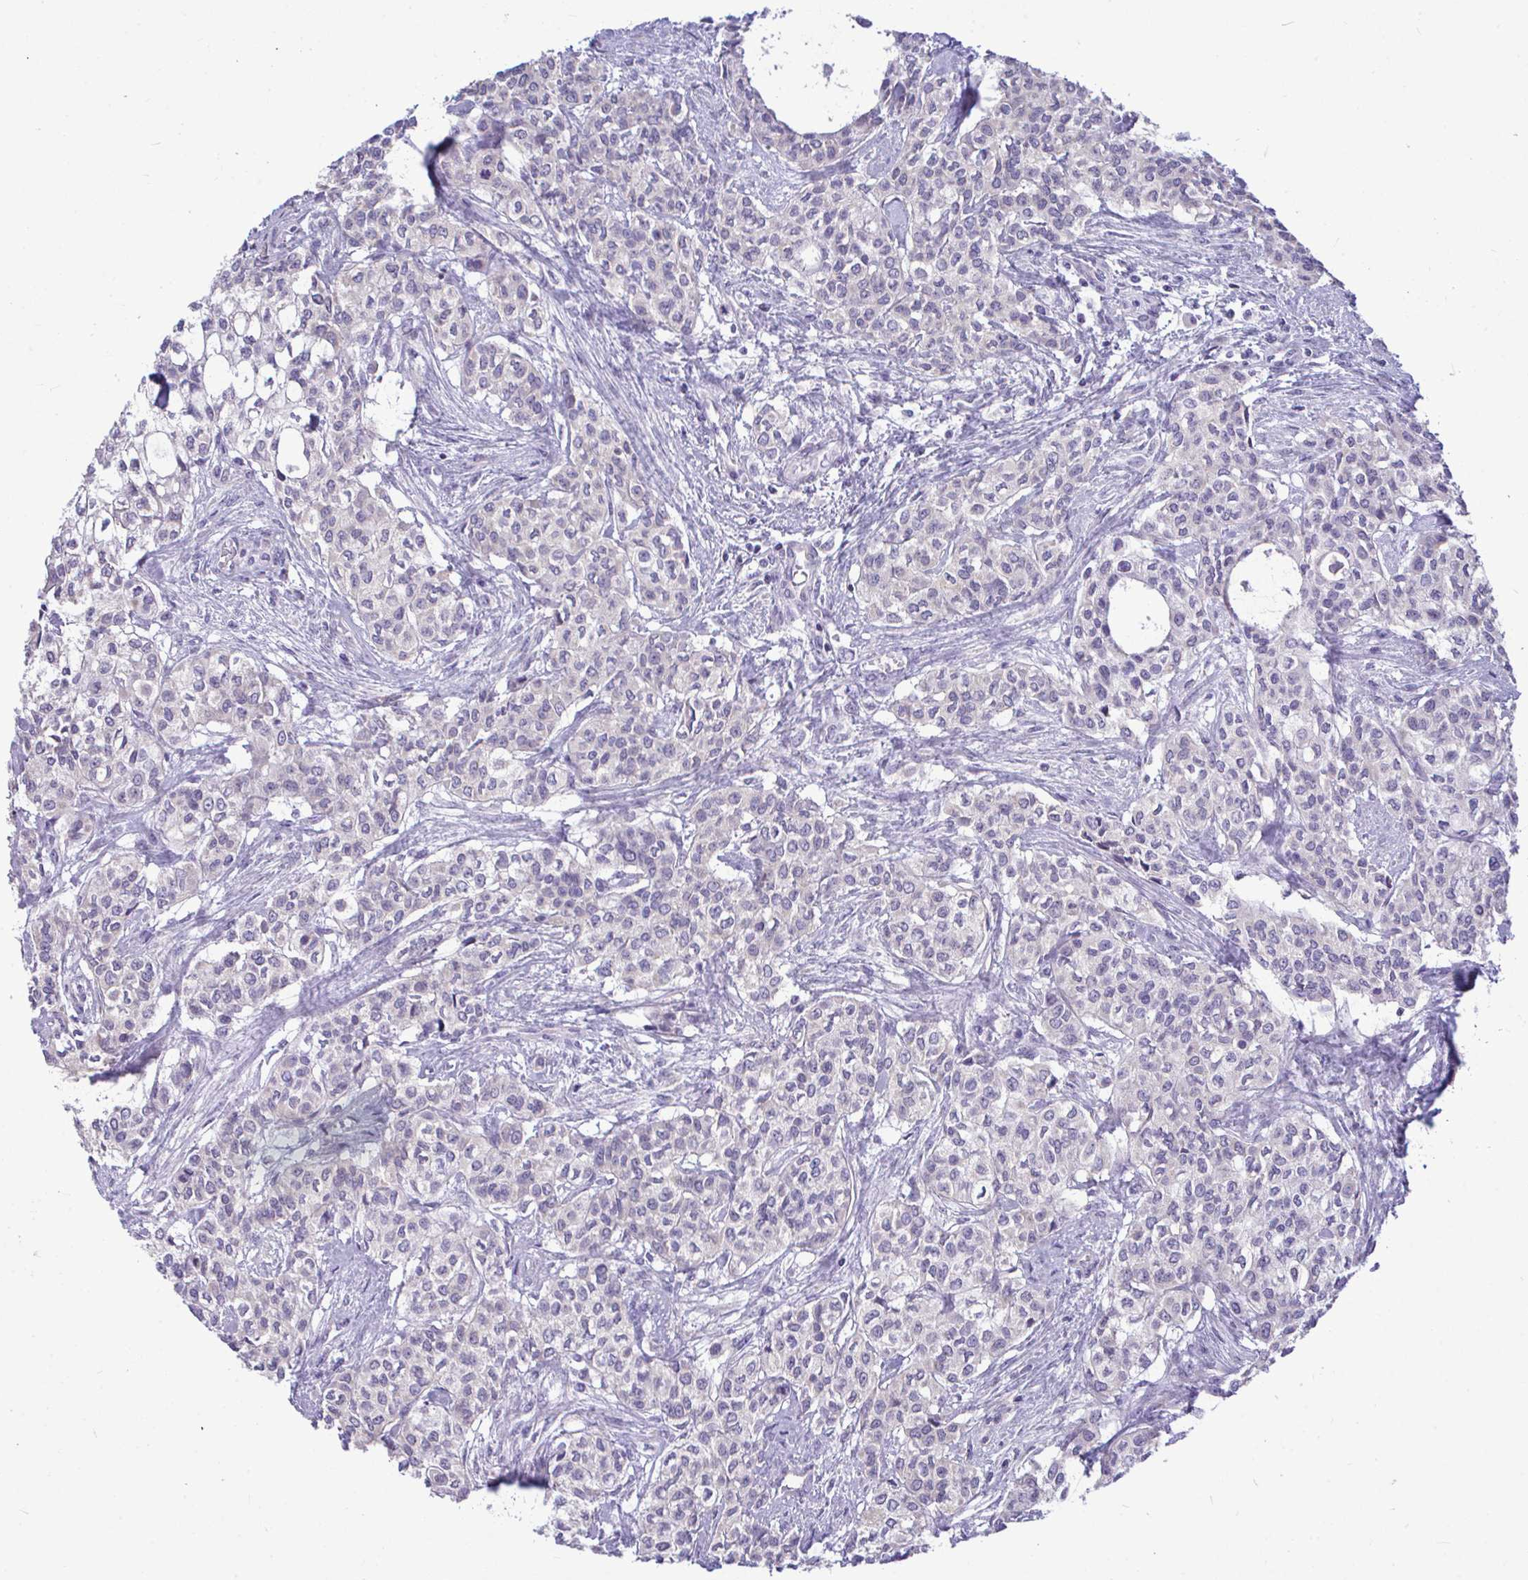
{"staining": {"intensity": "negative", "quantity": "none", "location": "none"}, "tissue": "head and neck cancer", "cell_type": "Tumor cells", "image_type": "cancer", "snomed": [{"axis": "morphology", "description": "Adenocarcinoma, NOS"}, {"axis": "topography", "description": "Head-Neck"}], "caption": "This photomicrograph is of adenocarcinoma (head and neck) stained with IHC to label a protein in brown with the nuclei are counter-stained blue. There is no expression in tumor cells. Brightfield microscopy of immunohistochemistry stained with DAB (brown) and hematoxylin (blue), captured at high magnification.", "gene": "PIGK", "patient": {"sex": "male", "age": 81}}